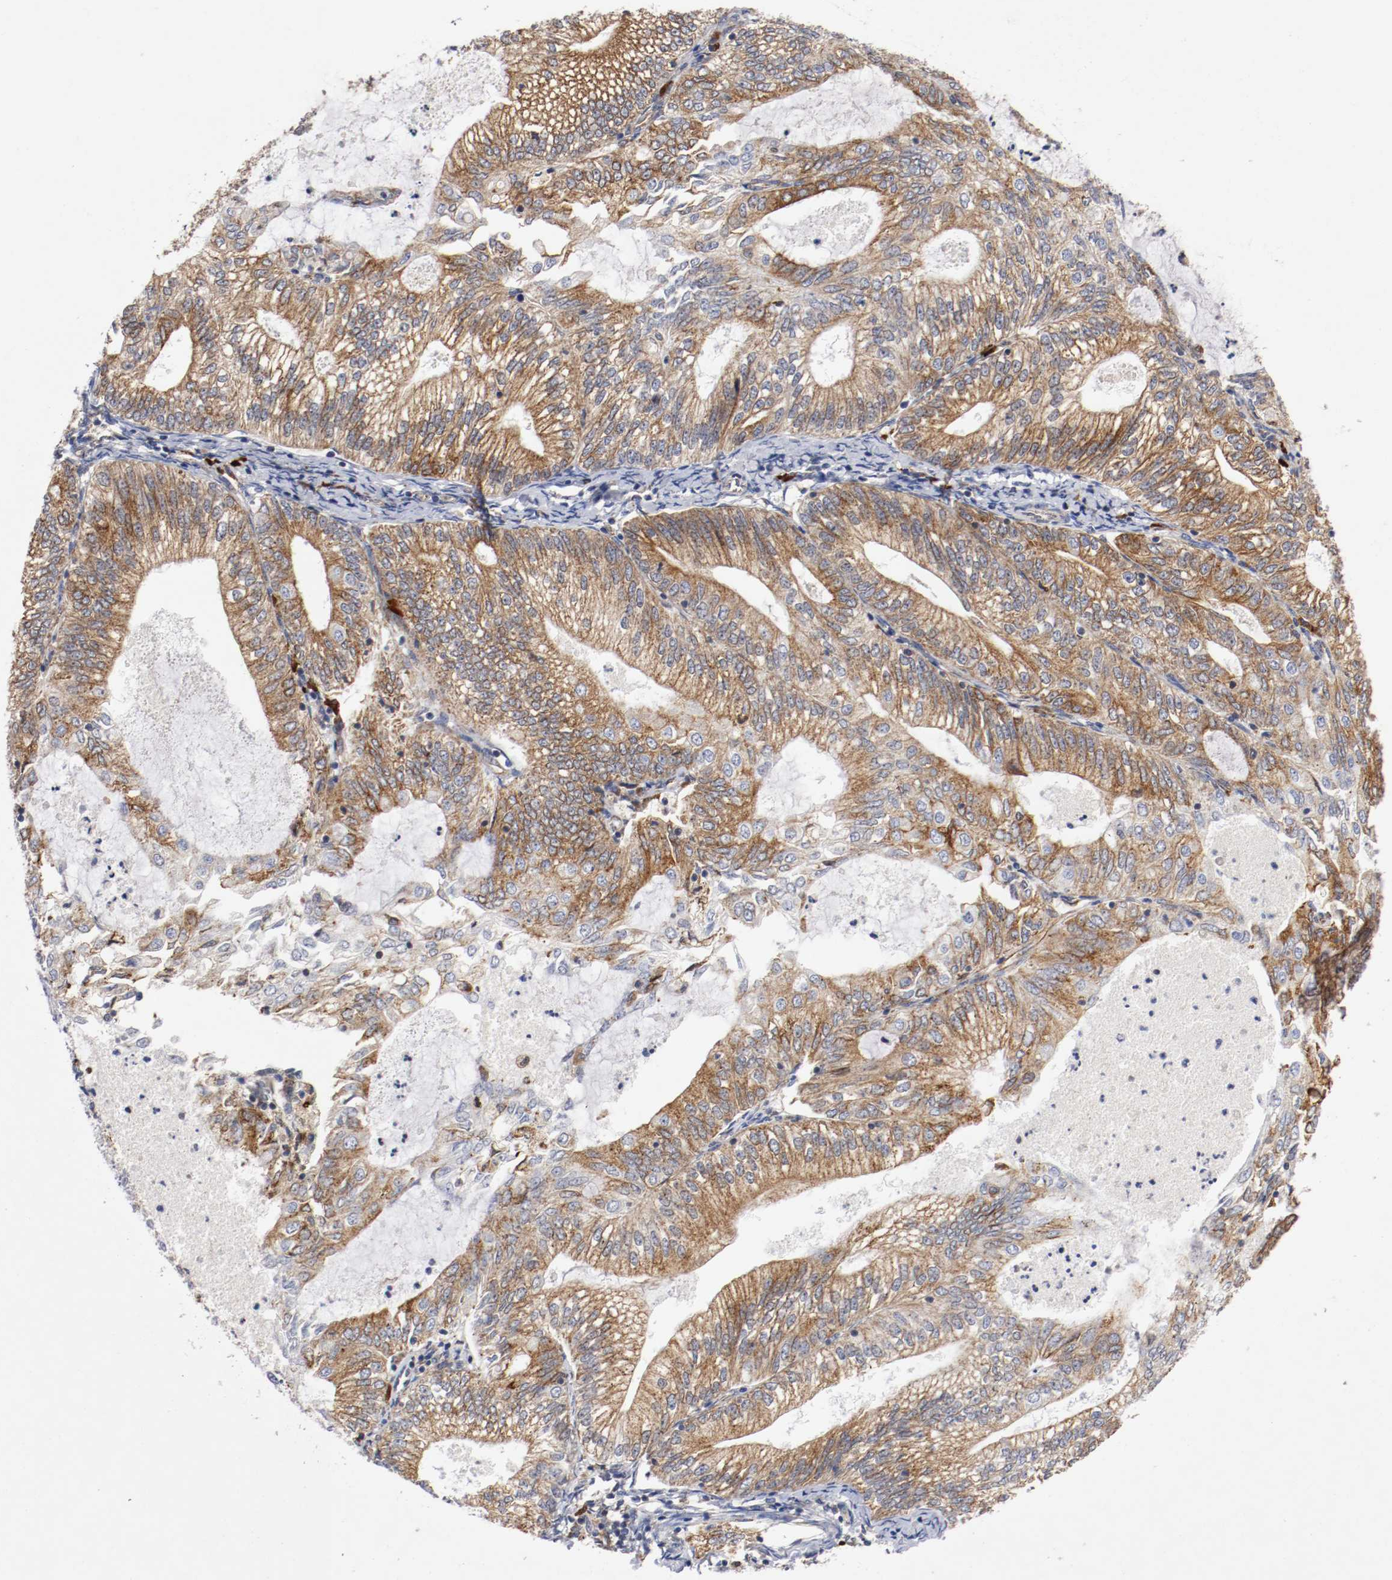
{"staining": {"intensity": "moderate", "quantity": ">75%", "location": "cytoplasmic/membranous"}, "tissue": "endometrial cancer", "cell_type": "Tumor cells", "image_type": "cancer", "snomed": [{"axis": "morphology", "description": "Adenocarcinoma, NOS"}, {"axis": "topography", "description": "Endometrium"}], "caption": "Adenocarcinoma (endometrial) stained with a brown dye reveals moderate cytoplasmic/membranous positive positivity in approximately >75% of tumor cells.", "gene": "TRAF2", "patient": {"sex": "female", "age": 69}}